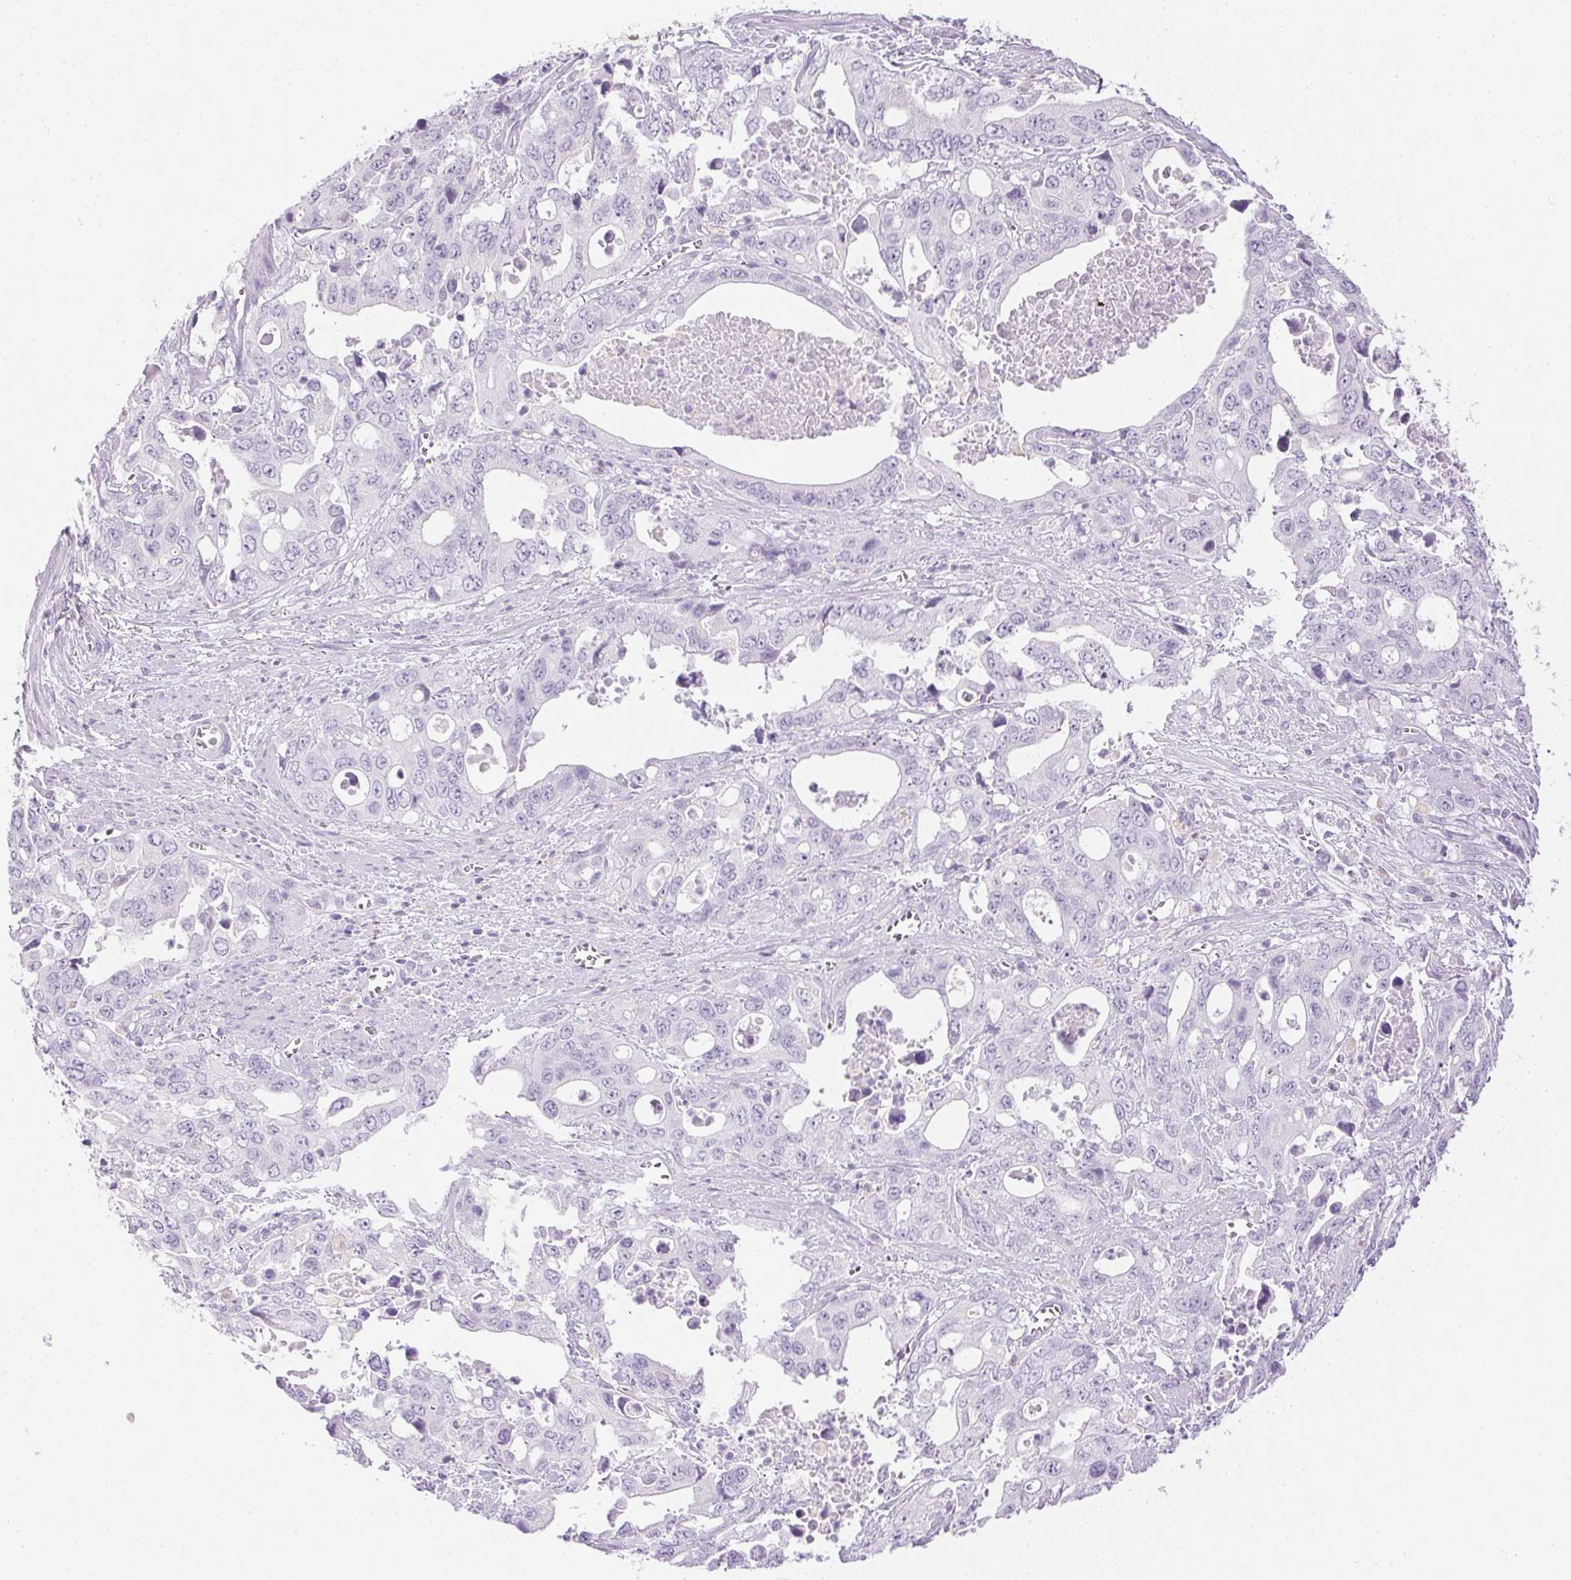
{"staining": {"intensity": "negative", "quantity": "none", "location": "none"}, "tissue": "stomach cancer", "cell_type": "Tumor cells", "image_type": "cancer", "snomed": [{"axis": "morphology", "description": "Adenocarcinoma, NOS"}, {"axis": "topography", "description": "Stomach, upper"}], "caption": "This is a photomicrograph of immunohistochemistry (IHC) staining of stomach cancer, which shows no expression in tumor cells.", "gene": "ATP6V1G3", "patient": {"sex": "male", "age": 74}}